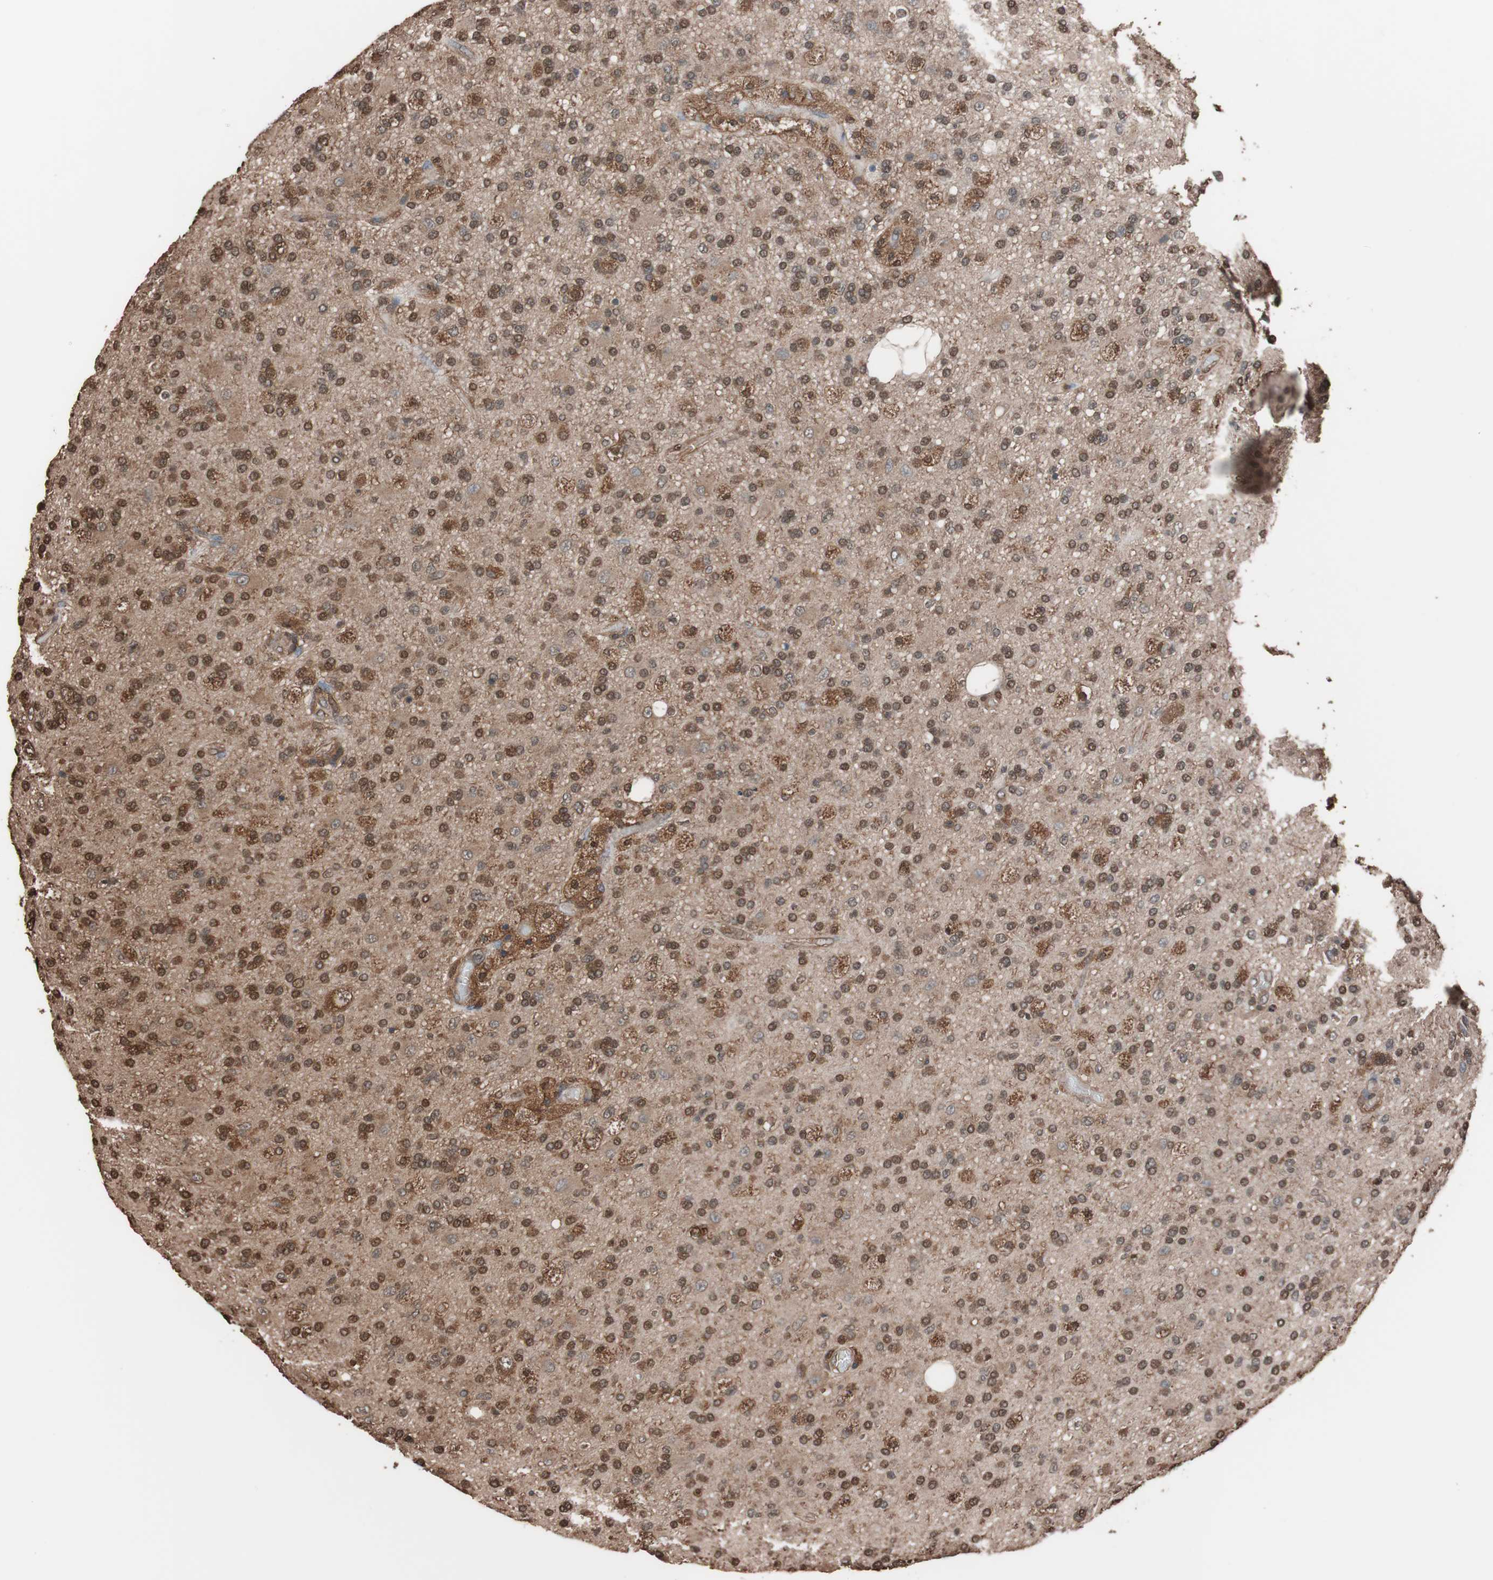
{"staining": {"intensity": "strong", "quantity": ">75%", "location": "nuclear"}, "tissue": "glioma", "cell_type": "Tumor cells", "image_type": "cancer", "snomed": [{"axis": "morphology", "description": "Glioma, malignant, High grade"}, {"axis": "topography", "description": "Brain"}], "caption": "Immunohistochemistry (IHC) of human malignant glioma (high-grade) reveals high levels of strong nuclear staining in about >75% of tumor cells.", "gene": "CALM2", "patient": {"sex": "male", "age": 33}}